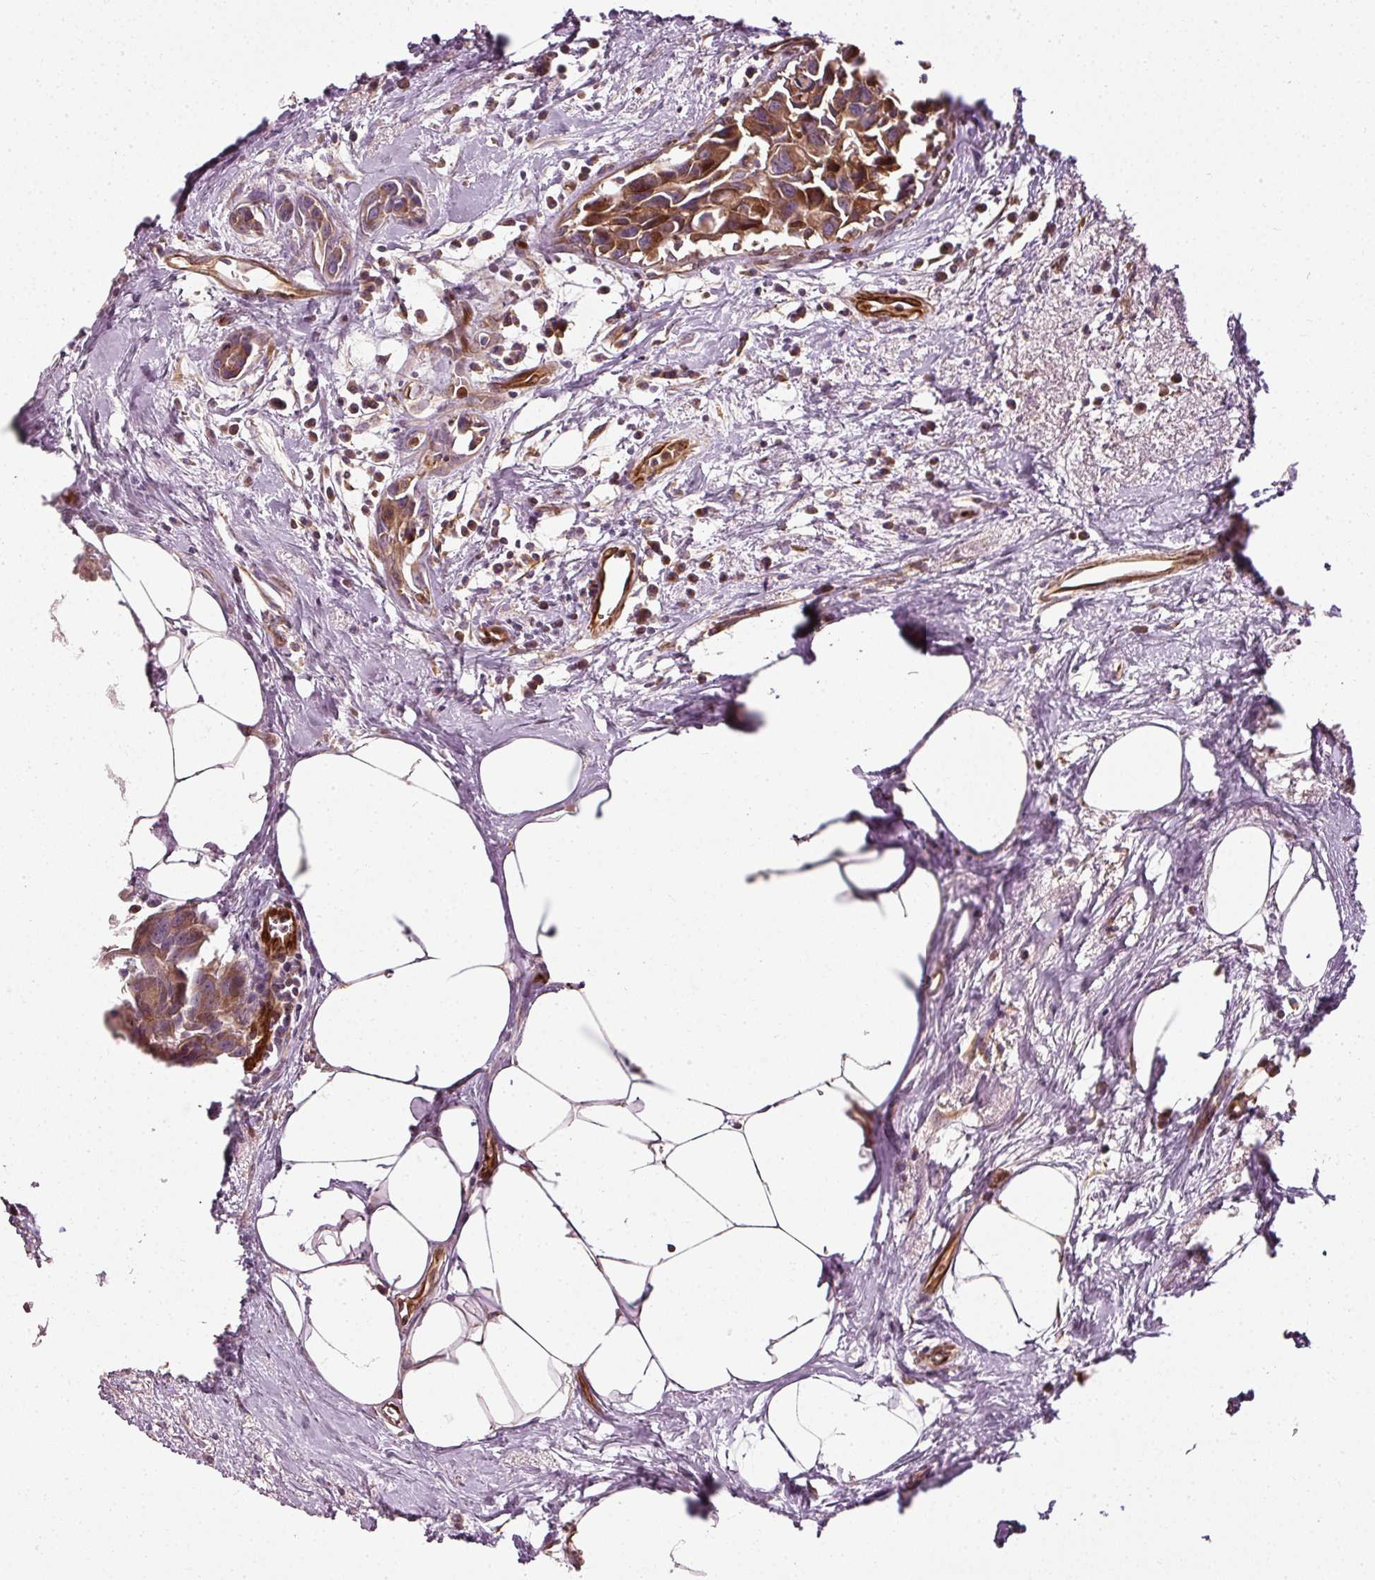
{"staining": {"intensity": "strong", "quantity": ">75%", "location": "cytoplasmic/membranous"}, "tissue": "breast cancer", "cell_type": "Tumor cells", "image_type": "cancer", "snomed": [{"axis": "morphology", "description": "Carcinoma, NOS"}, {"axis": "topography", "description": "Breast"}], "caption": "A high-resolution image shows immunohistochemistry (IHC) staining of breast carcinoma, which shows strong cytoplasmic/membranous staining in about >75% of tumor cells. The staining was performed using DAB (3,3'-diaminobenzidine), with brown indicating positive protein expression. Nuclei are stained blue with hematoxylin.", "gene": "NAPA", "patient": {"sex": "female", "age": 60}}